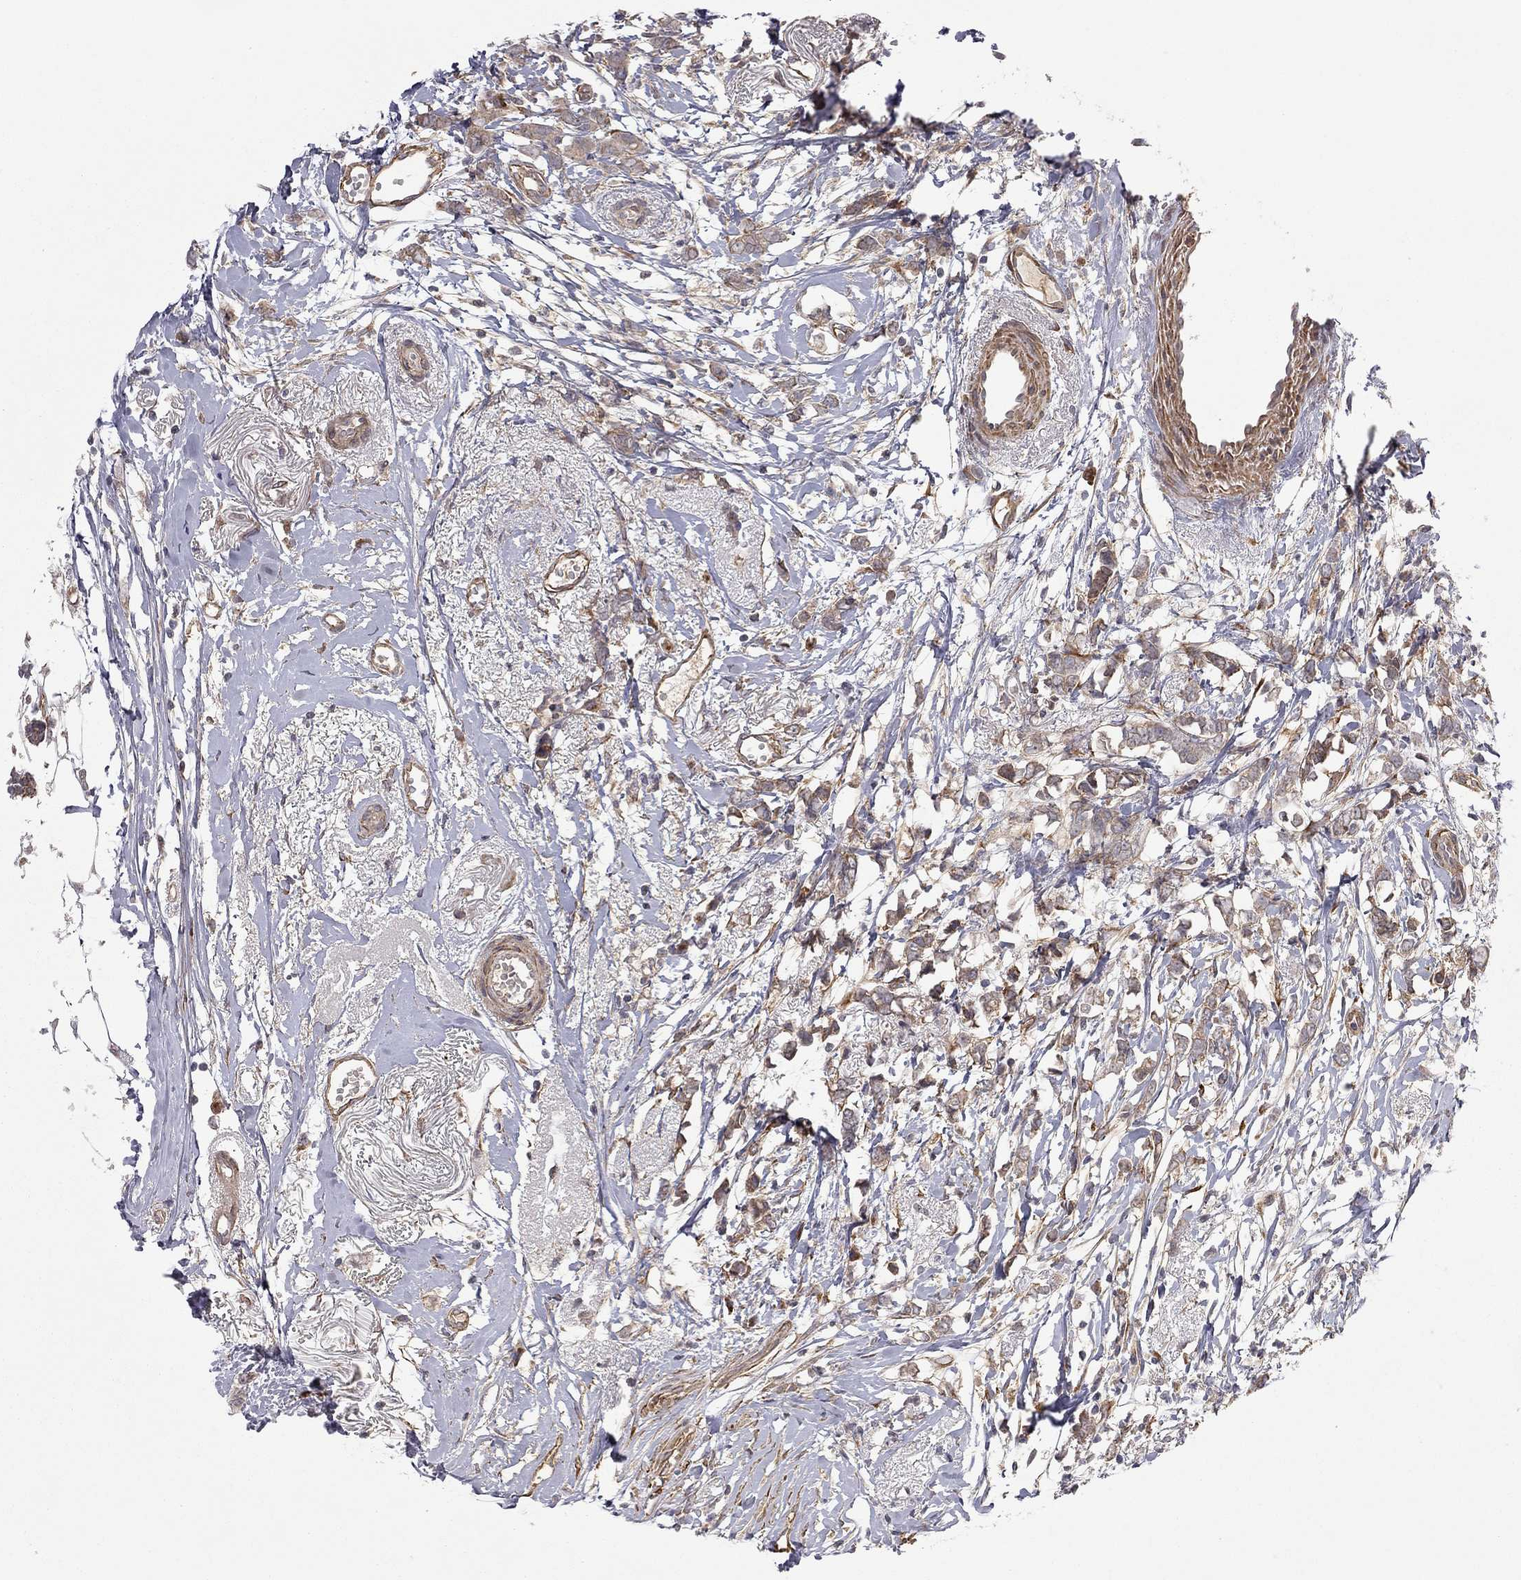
{"staining": {"intensity": "weak", "quantity": "25%-75%", "location": "cytoplasmic/membranous"}, "tissue": "breast cancer", "cell_type": "Tumor cells", "image_type": "cancer", "snomed": [{"axis": "morphology", "description": "Duct carcinoma"}, {"axis": "topography", "description": "Breast"}], "caption": "A brown stain shows weak cytoplasmic/membranous staining of a protein in infiltrating ductal carcinoma (breast) tumor cells. Ihc stains the protein of interest in brown and the nuclei are stained blue.", "gene": "EXOC3L2", "patient": {"sex": "female", "age": 40}}